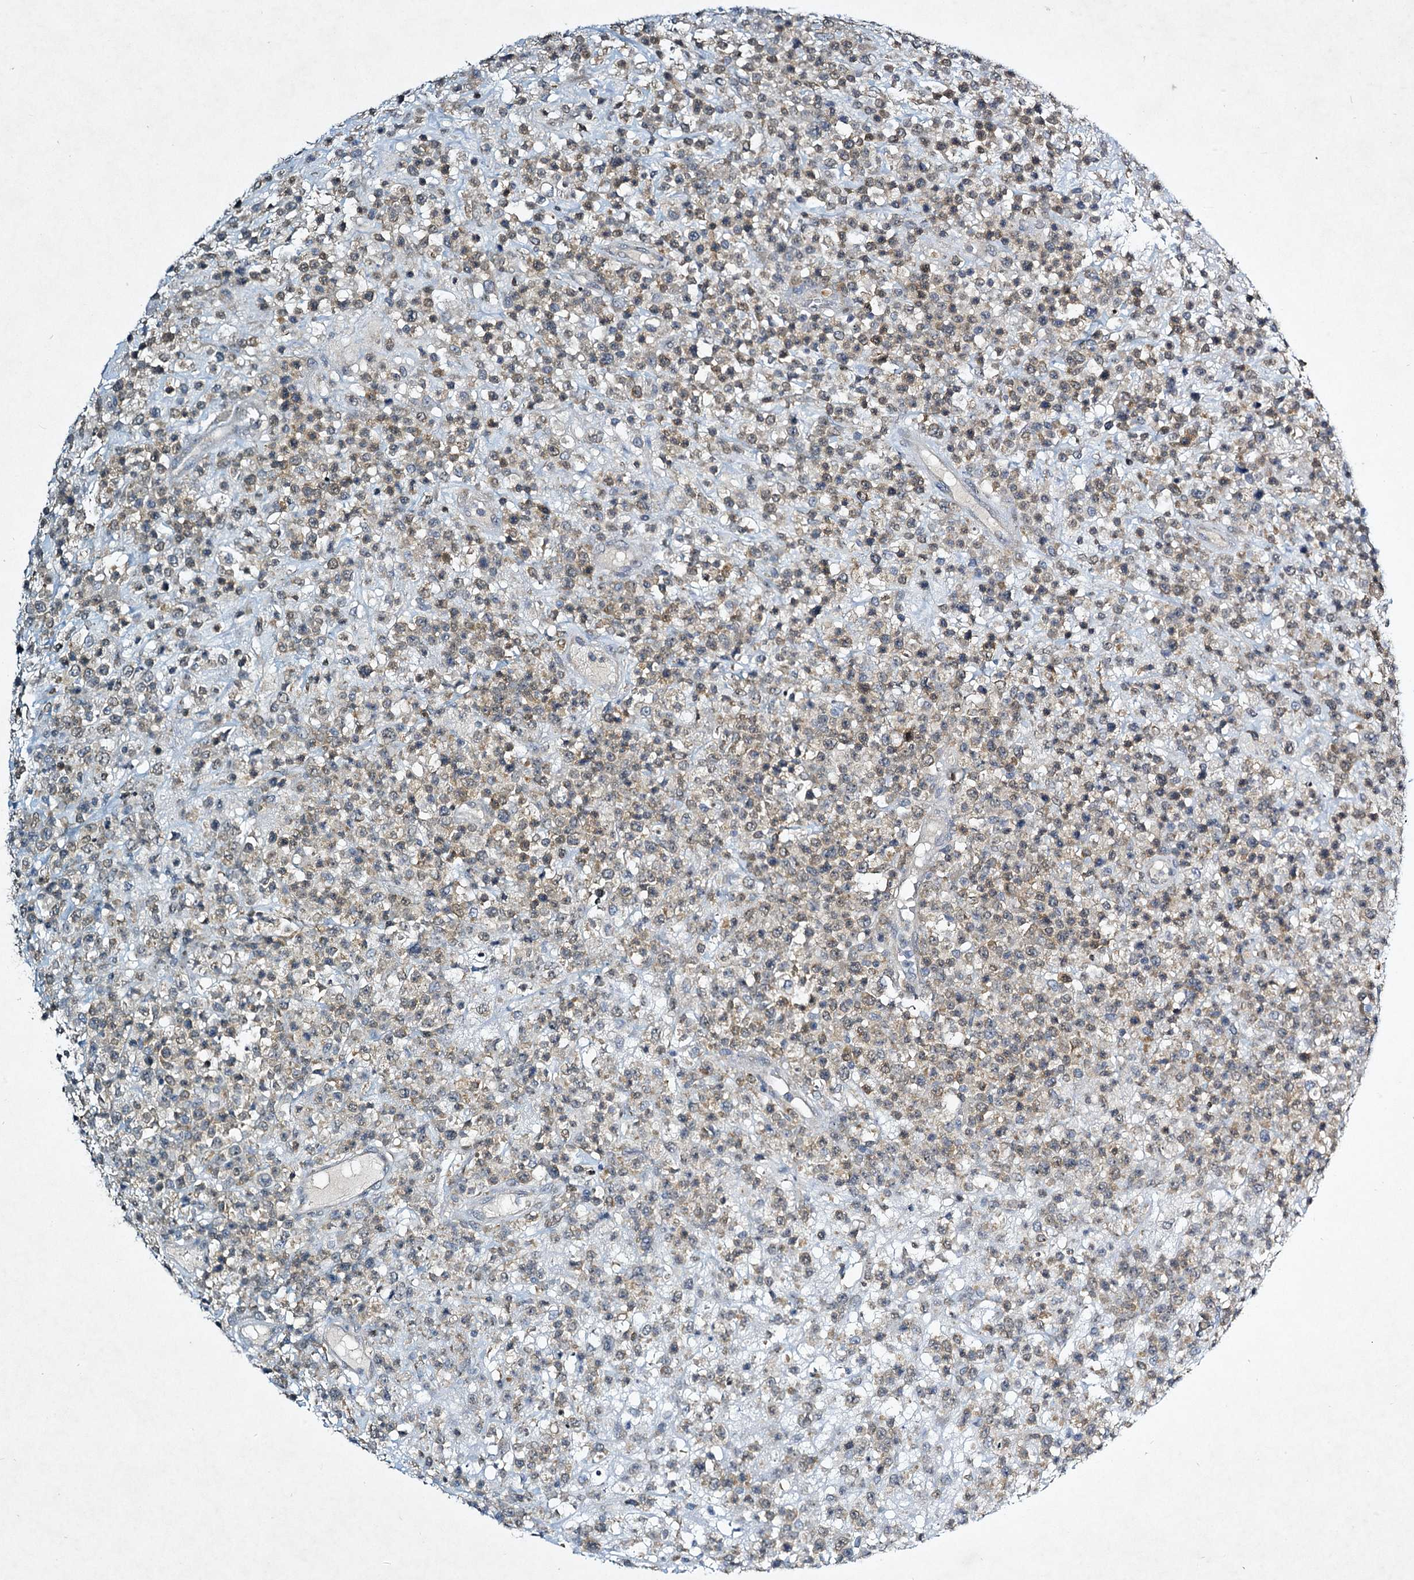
{"staining": {"intensity": "weak", "quantity": "<25%", "location": "cytoplasmic/membranous"}, "tissue": "lymphoma", "cell_type": "Tumor cells", "image_type": "cancer", "snomed": [{"axis": "morphology", "description": "Malignant lymphoma, non-Hodgkin's type, High grade"}, {"axis": "topography", "description": "Colon"}], "caption": "This is an immunohistochemistry (IHC) micrograph of lymphoma. There is no positivity in tumor cells.", "gene": "STAP1", "patient": {"sex": "female", "age": 53}}